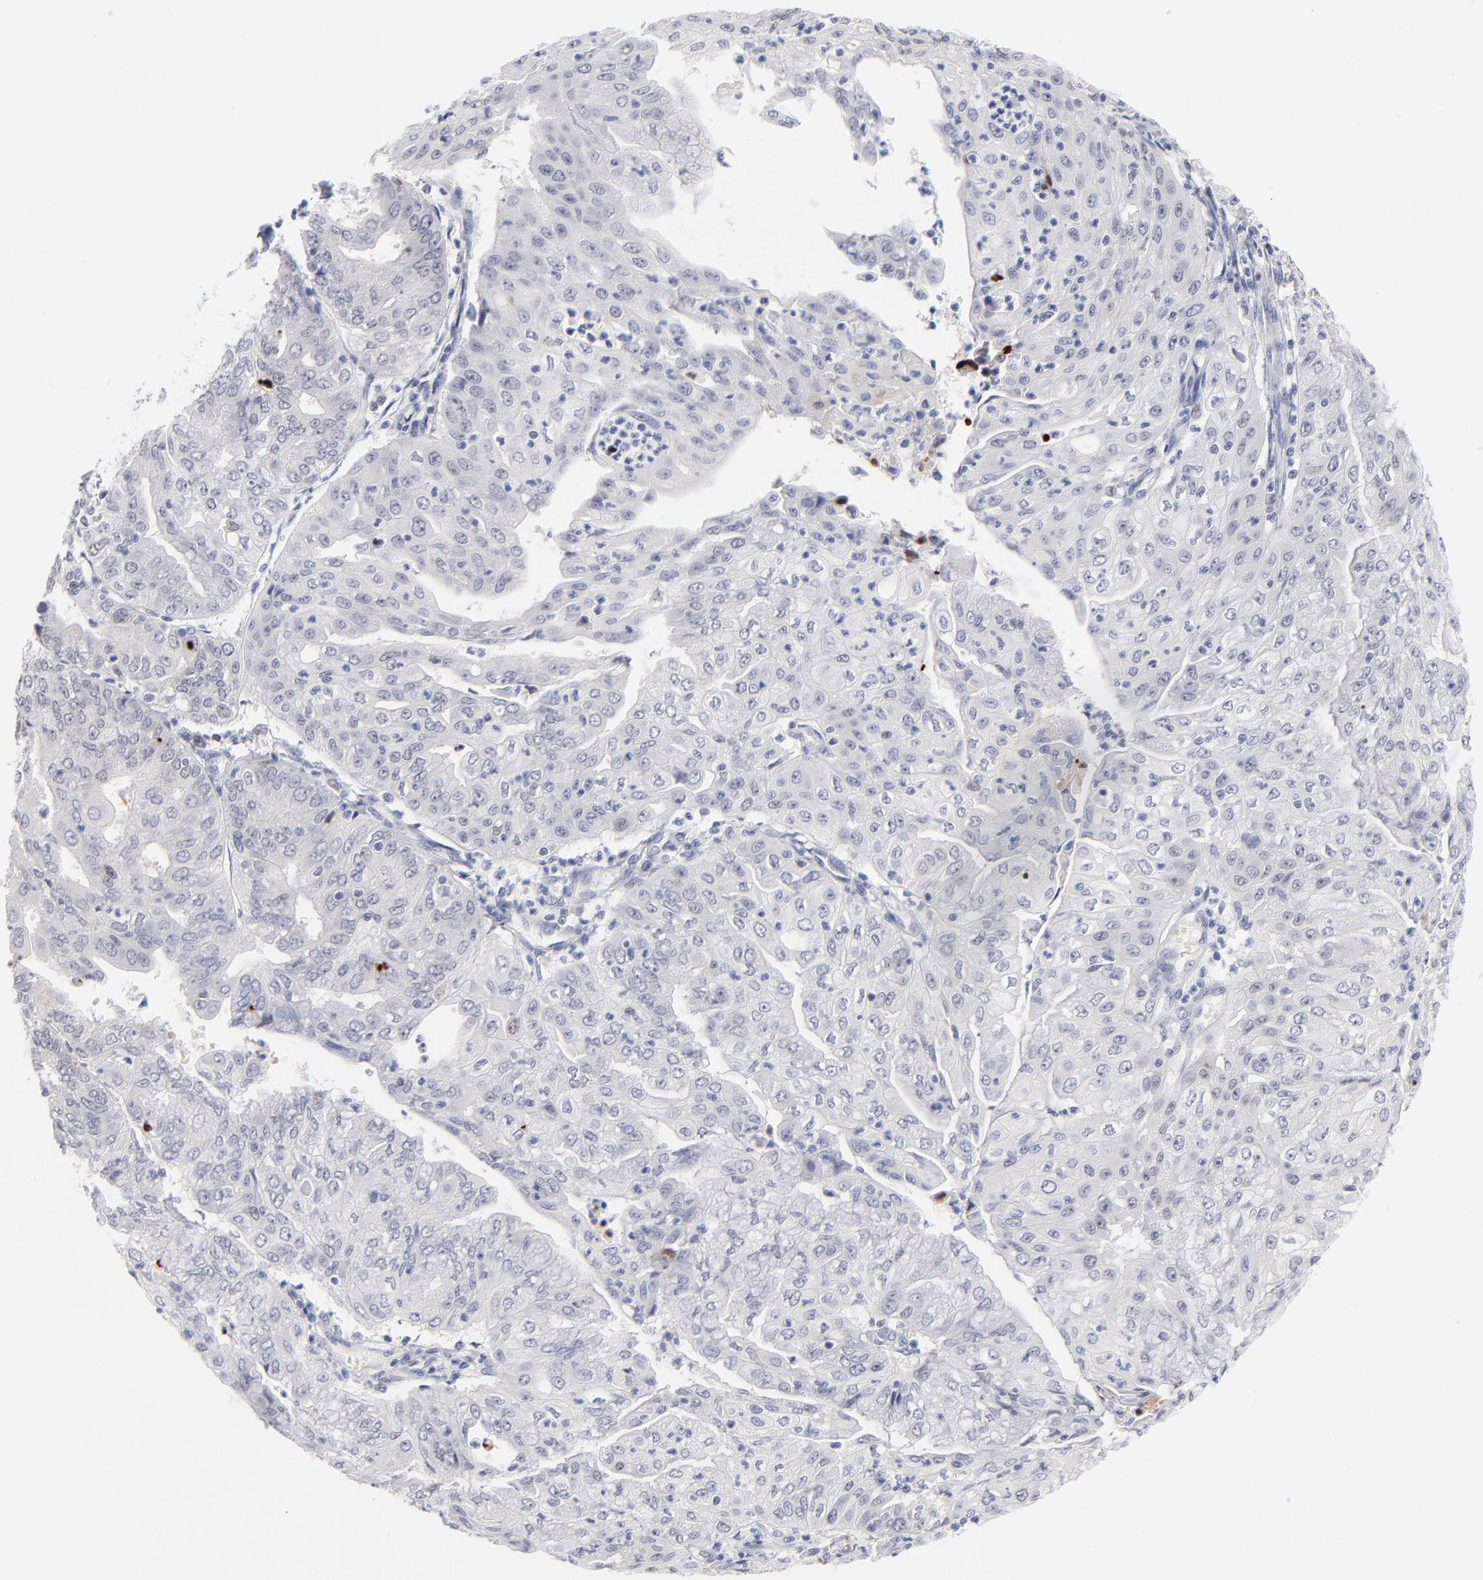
{"staining": {"intensity": "negative", "quantity": "none", "location": "none"}, "tissue": "endometrial cancer", "cell_type": "Tumor cells", "image_type": "cancer", "snomed": [{"axis": "morphology", "description": "Adenocarcinoma, NOS"}, {"axis": "topography", "description": "Endometrium"}], "caption": "Image shows no protein expression in tumor cells of endometrial adenocarcinoma tissue. (IHC, brightfield microscopy, high magnification).", "gene": "PARP1", "patient": {"sex": "female", "age": 79}}